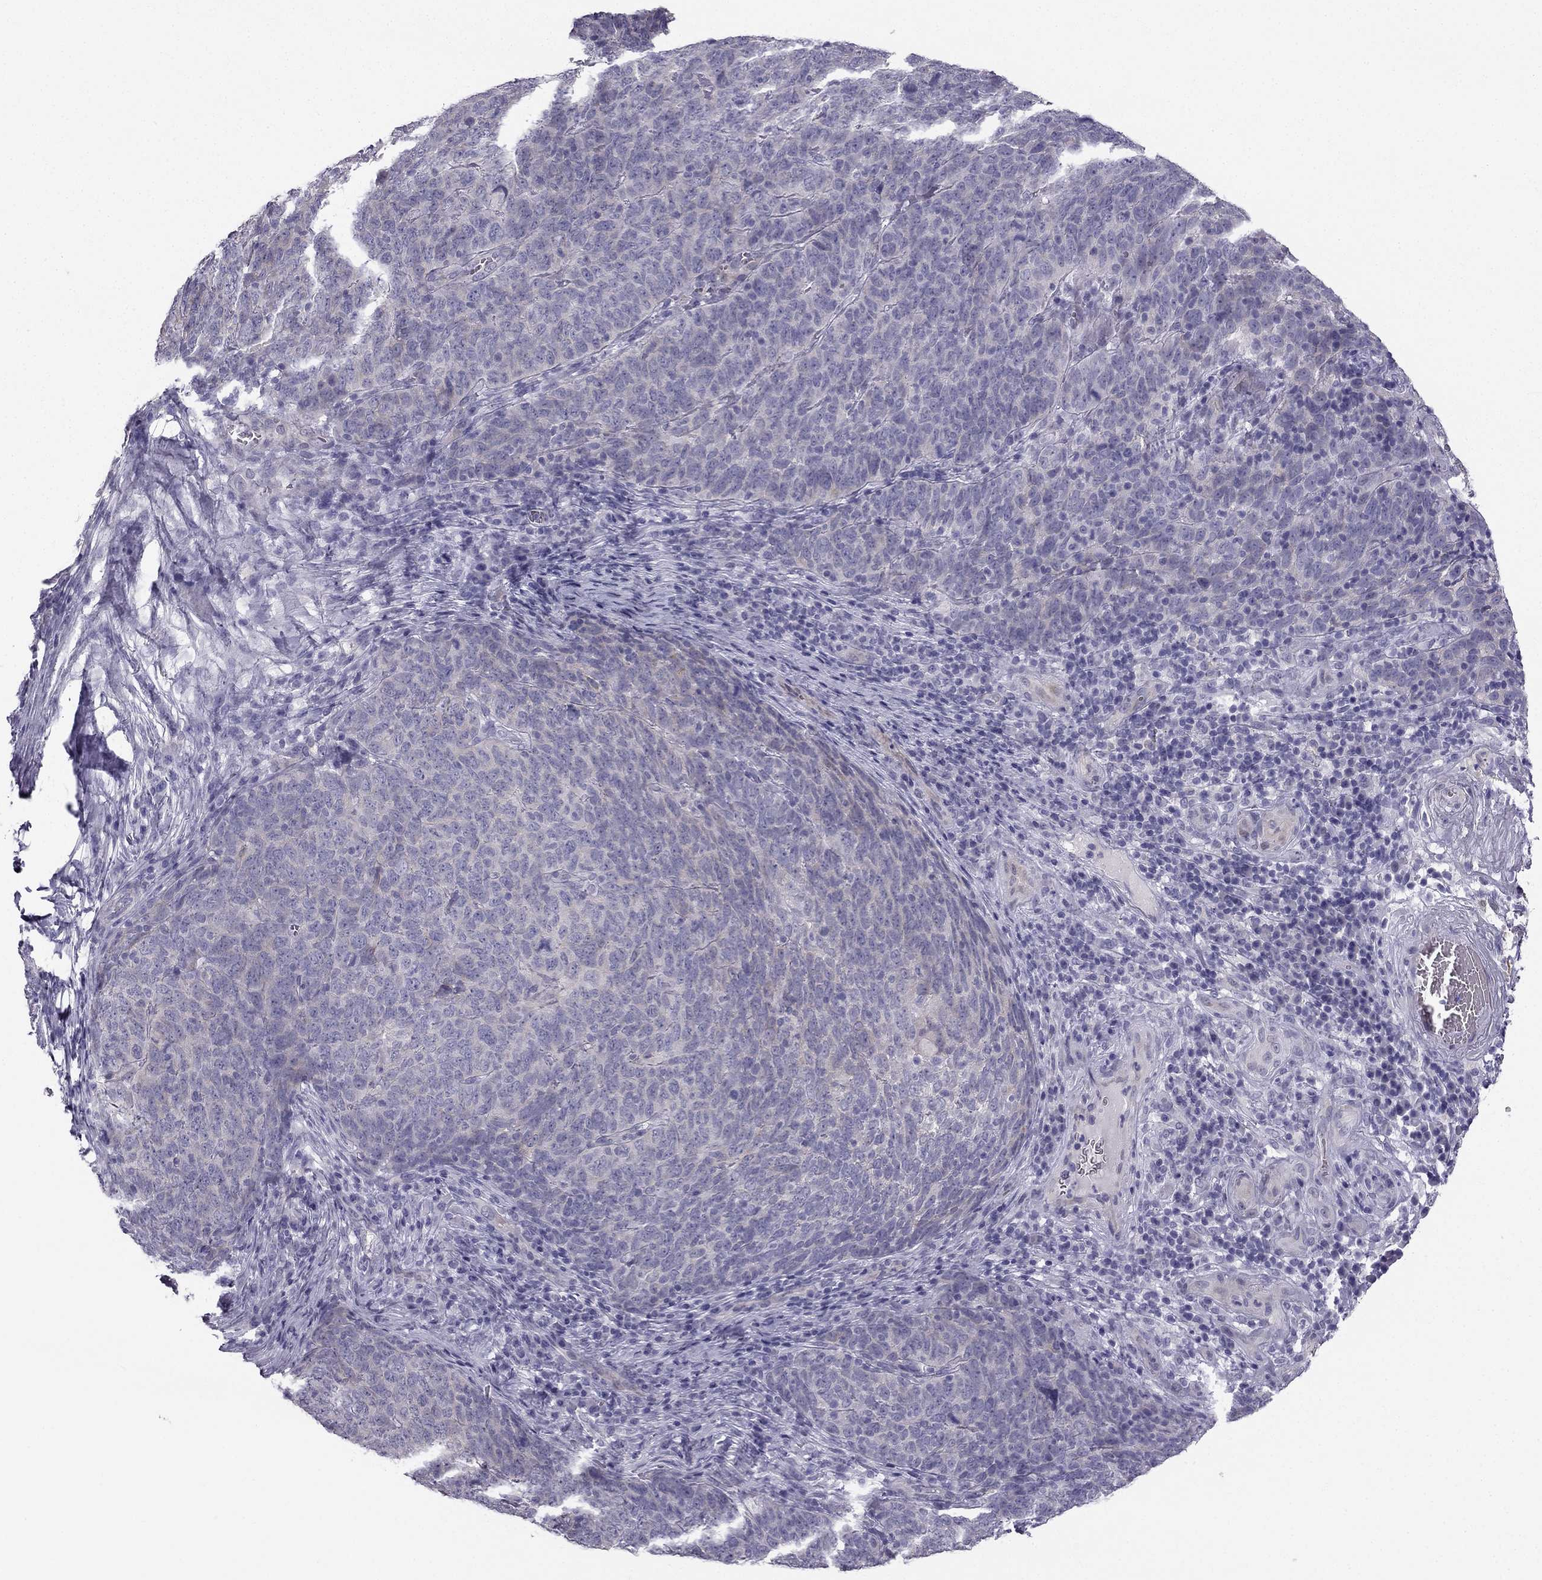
{"staining": {"intensity": "negative", "quantity": "none", "location": "none"}, "tissue": "skin cancer", "cell_type": "Tumor cells", "image_type": "cancer", "snomed": [{"axis": "morphology", "description": "Squamous cell carcinoma, NOS"}, {"axis": "topography", "description": "Skin"}, {"axis": "topography", "description": "Anal"}], "caption": "Immunohistochemical staining of human skin cancer displays no significant staining in tumor cells.", "gene": "NQO1", "patient": {"sex": "female", "age": 51}}